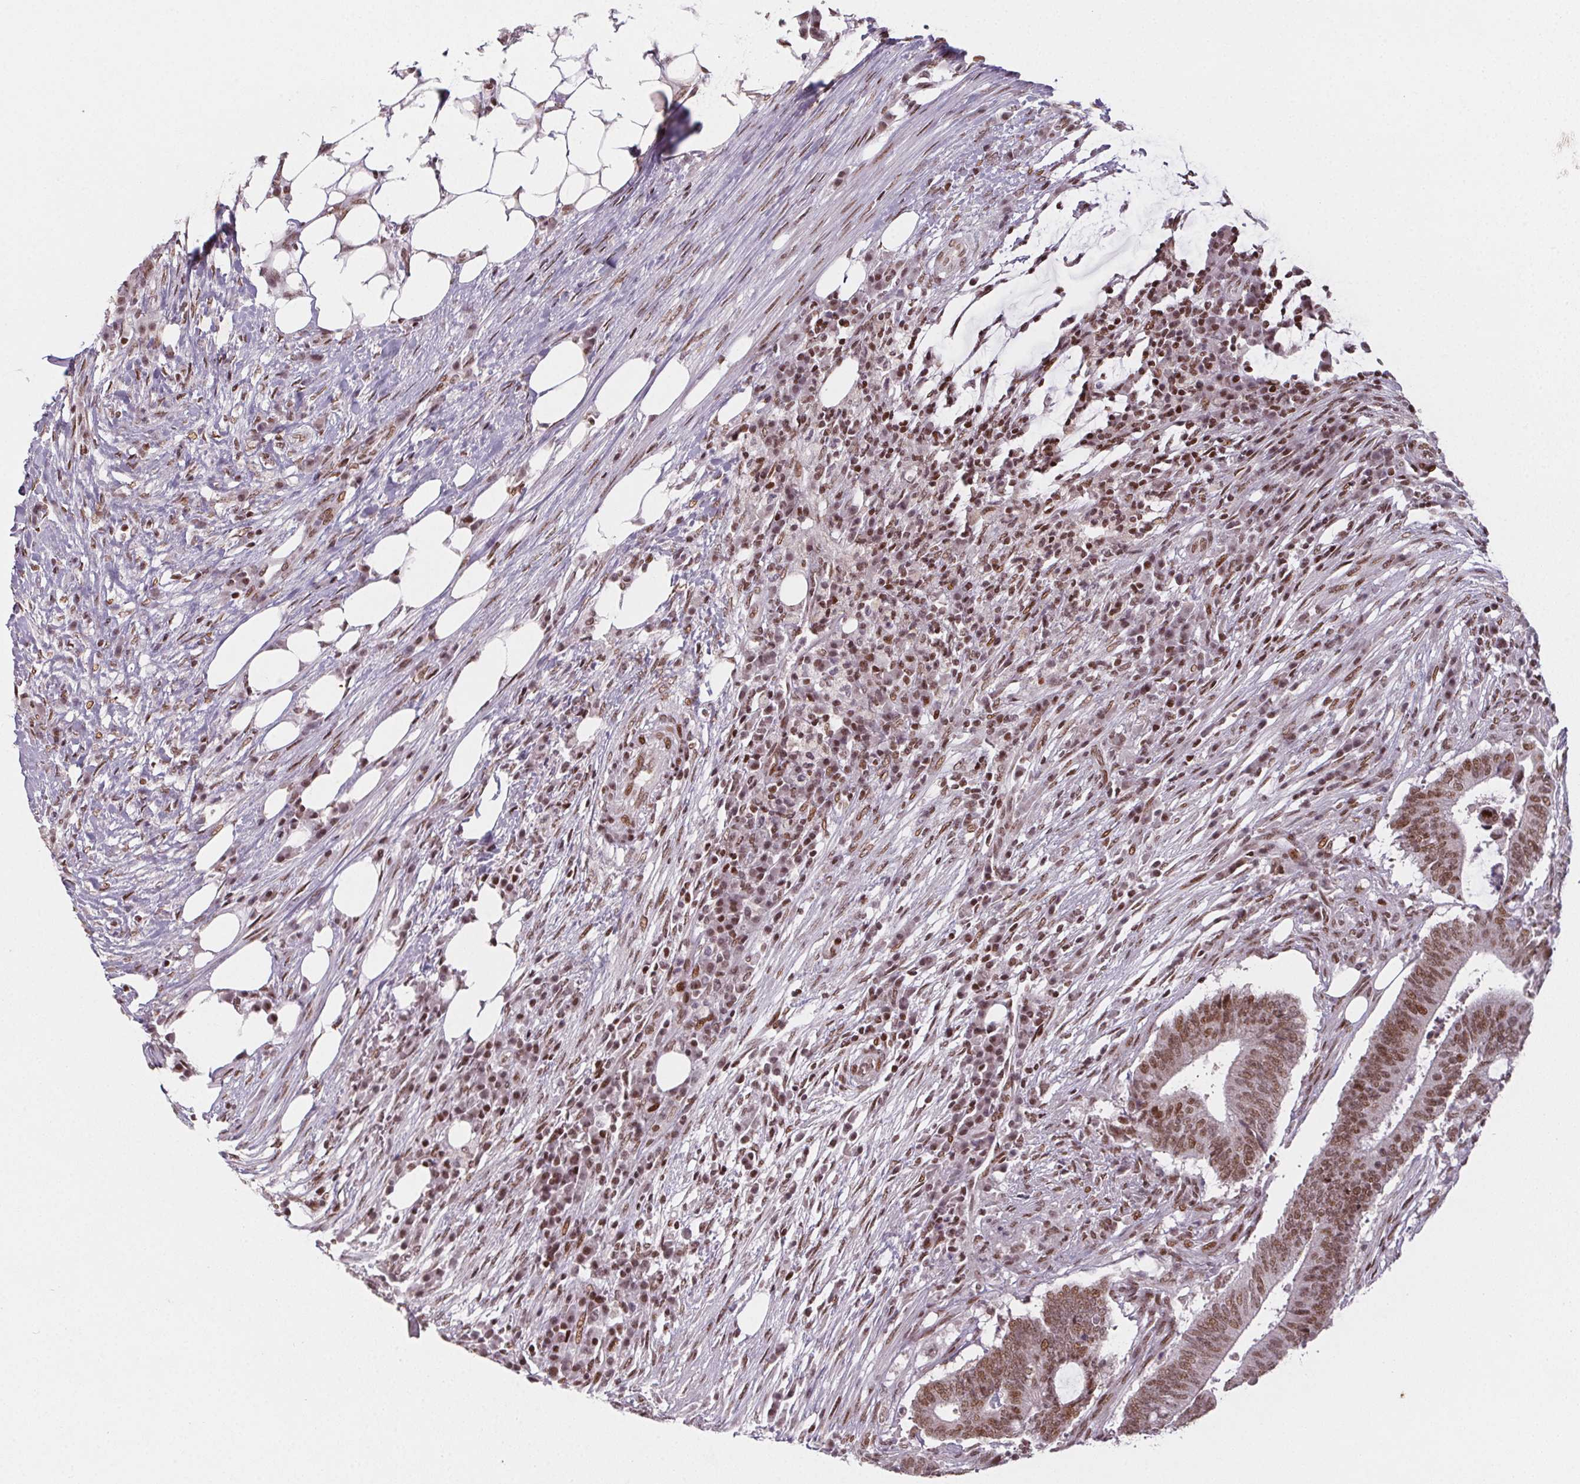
{"staining": {"intensity": "moderate", "quantity": ">75%", "location": "nuclear"}, "tissue": "colorectal cancer", "cell_type": "Tumor cells", "image_type": "cancer", "snomed": [{"axis": "morphology", "description": "Adenocarcinoma, NOS"}, {"axis": "topography", "description": "Colon"}], "caption": "A micrograph of human colorectal cancer stained for a protein exhibits moderate nuclear brown staining in tumor cells.", "gene": "KMT2A", "patient": {"sex": "female", "age": 43}}